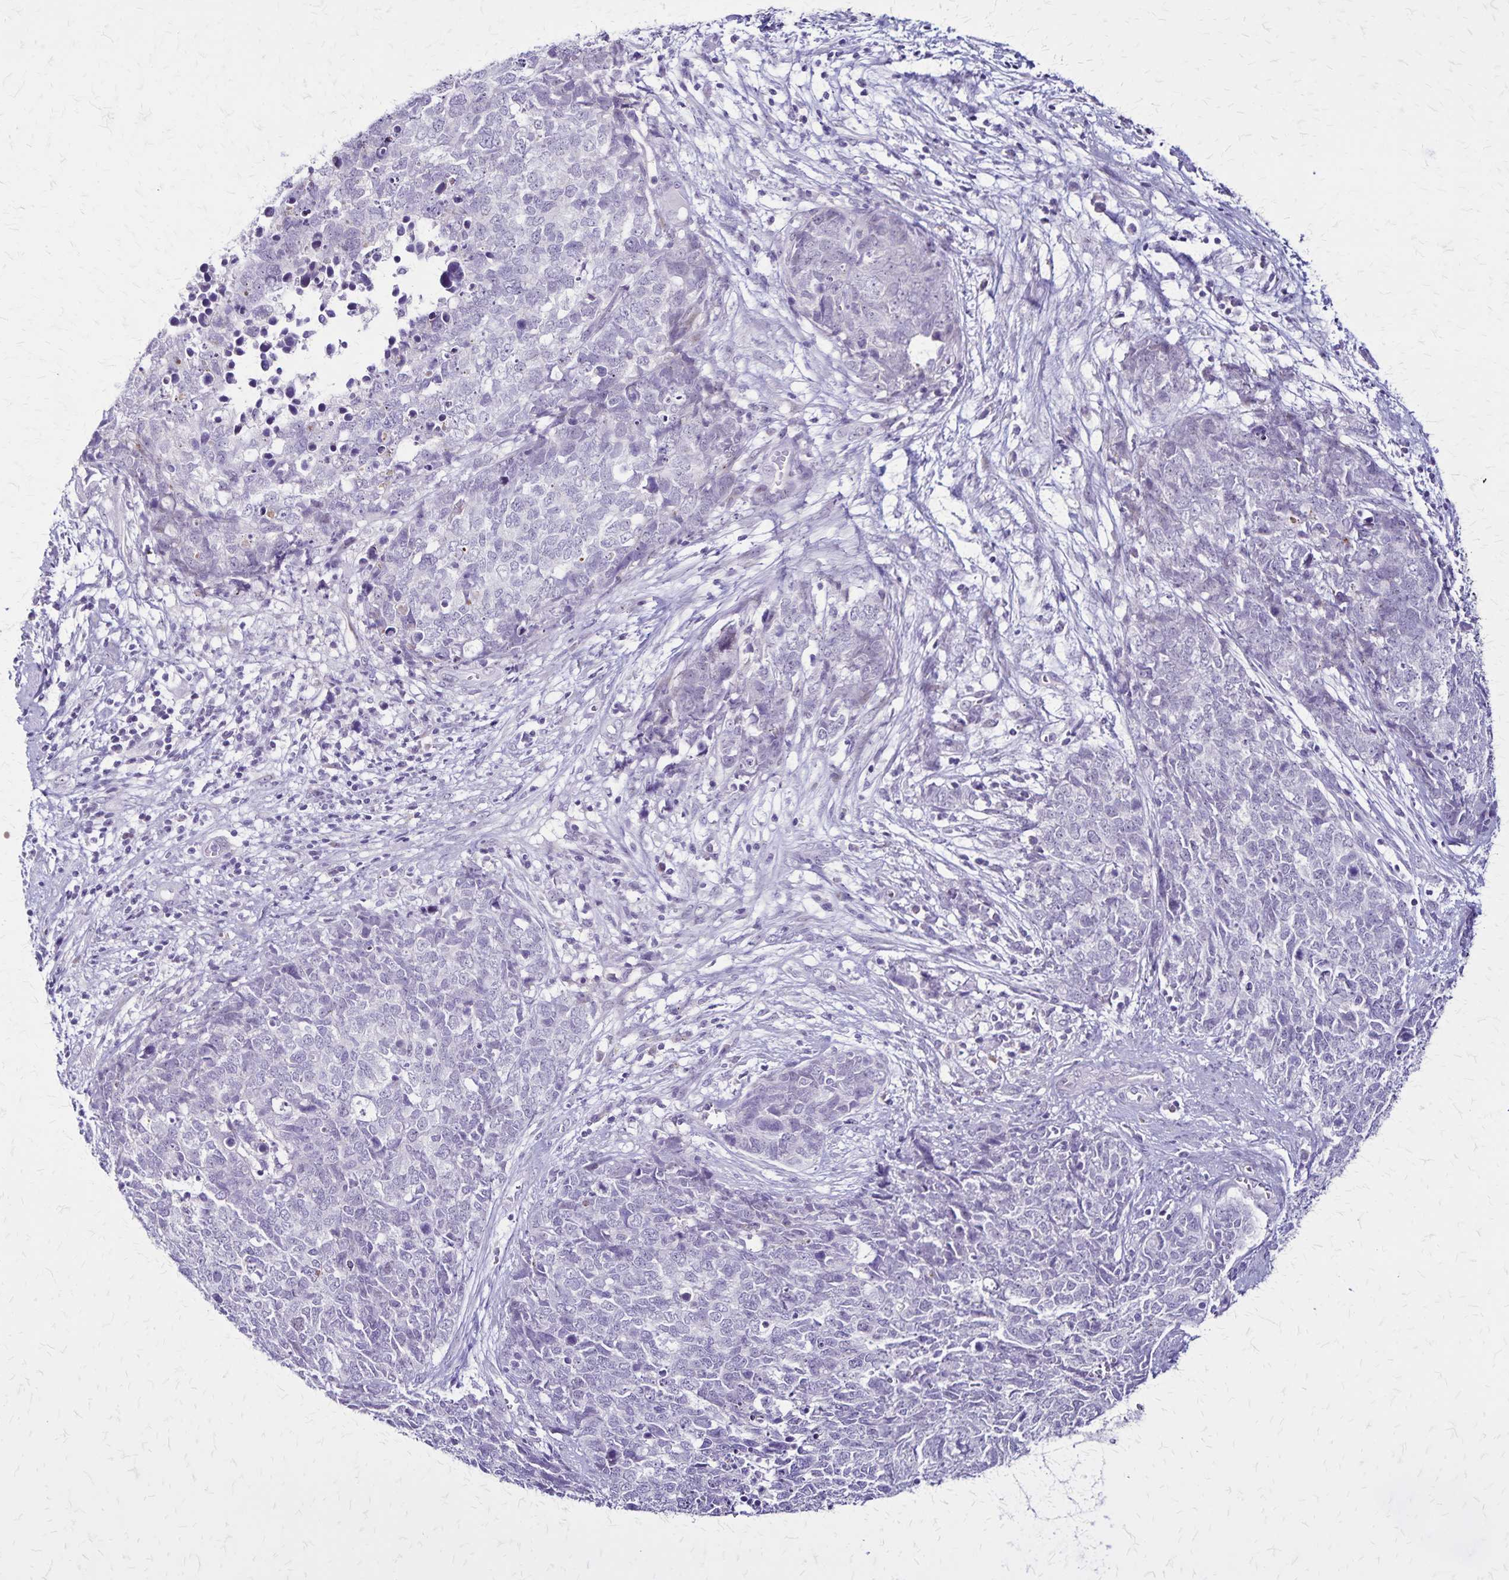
{"staining": {"intensity": "negative", "quantity": "none", "location": "none"}, "tissue": "cervical cancer", "cell_type": "Tumor cells", "image_type": "cancer", "snomed": [{"axis": "morphology", "description": "Adenocarcinoma, NOS"}, {"axis": "topography", "description": "Cervix"}], "caption": "Immunohistochemistry (IHC) of human cervical cancer demonstrates no staining in tumor cells. Brightfield microscopy of immunohistochemistry (IHC) stained with DAB (3,3'-diaminobenzidine) (brown) and hematoxylin (blue), captured at high magnification.", "gene": "OR51B5", "patient": {"sex": "female", "age": 63}}